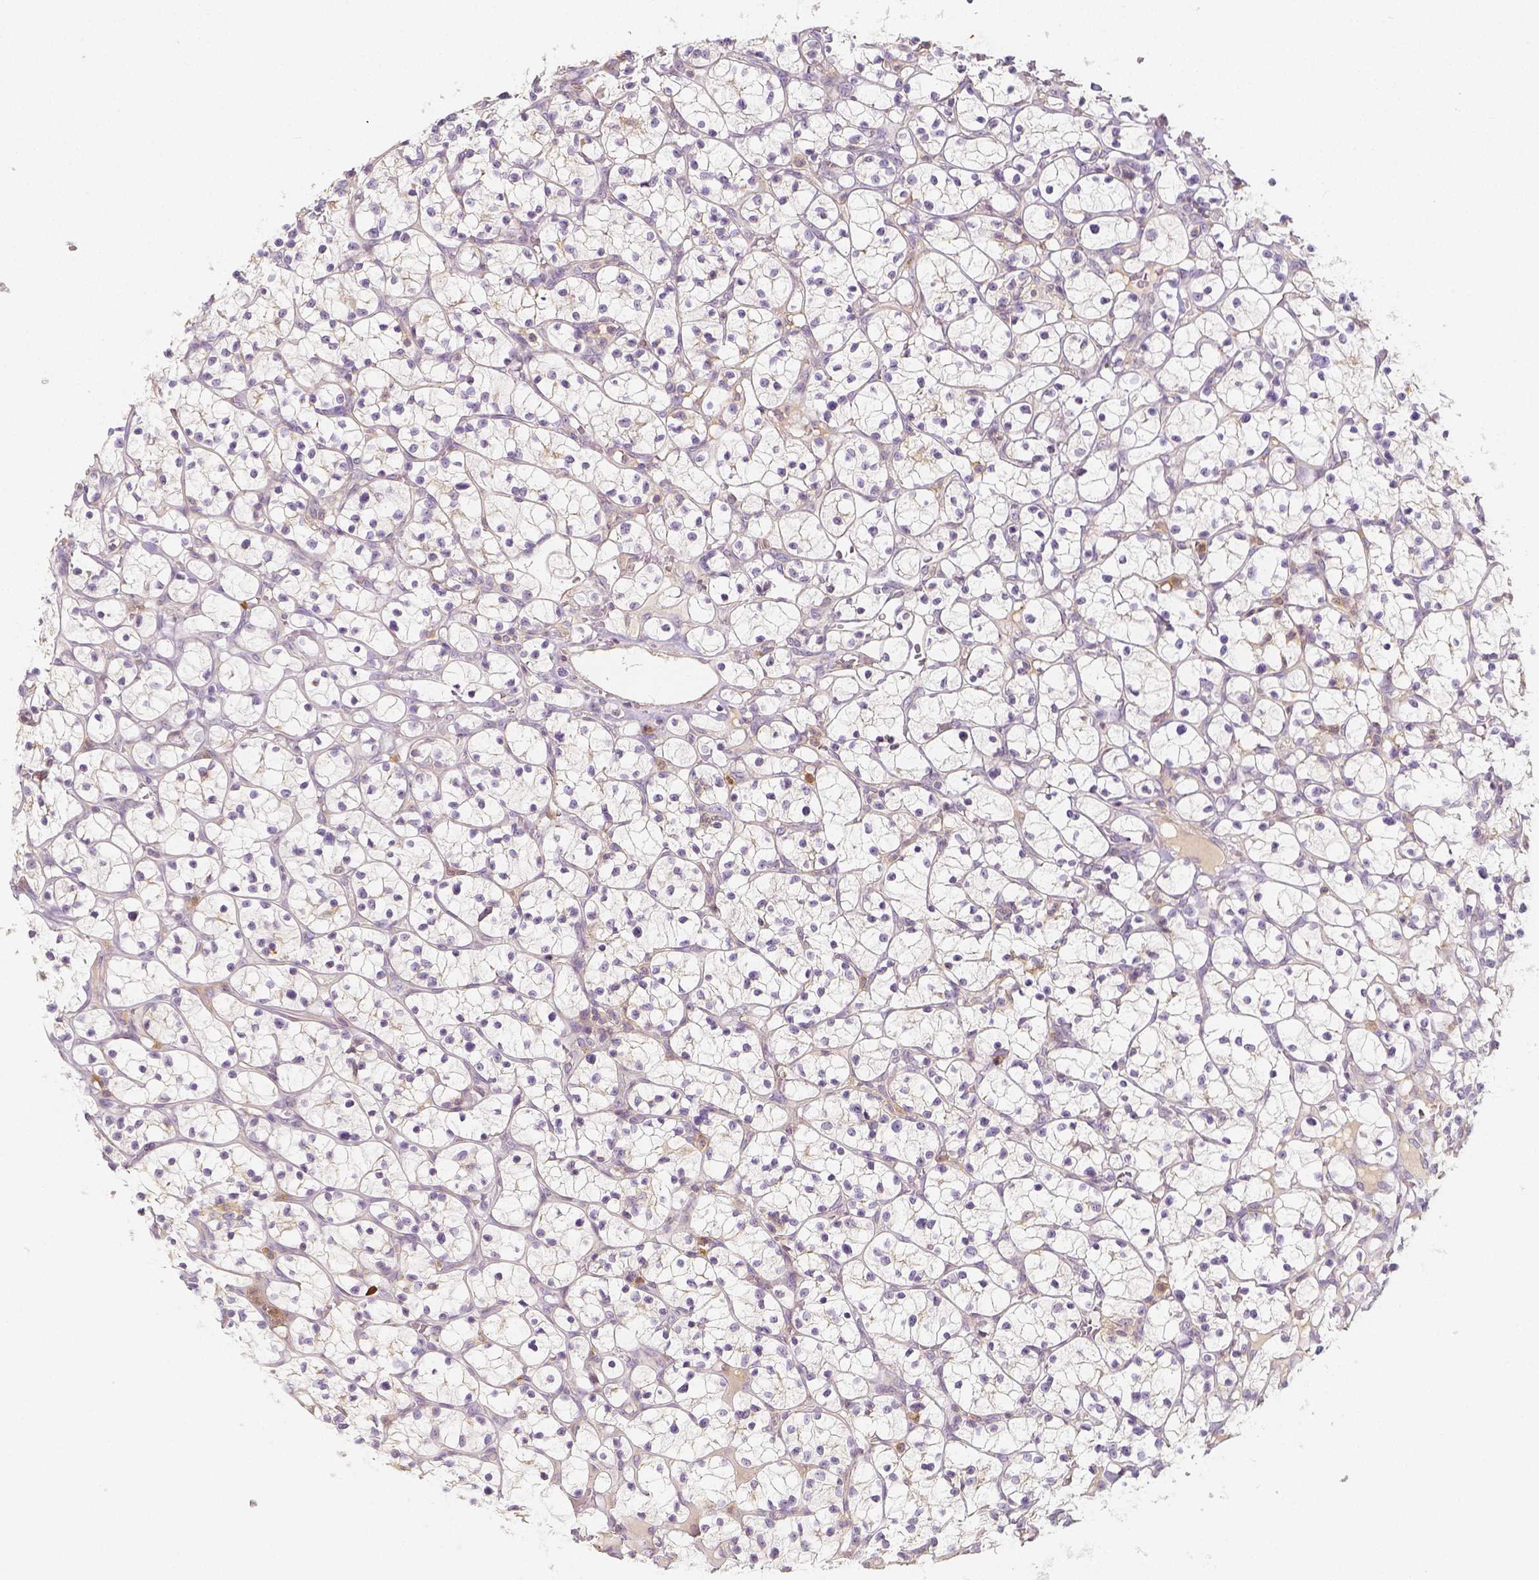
{"staining": {"intensity": "negative", "quantity": "none", "location": "none"}, "tissue": "renal cancer", "cell_type": "Tumor cells", "image_type": "cancer", "snomed": [{"axis": "morphology", "description": "Adenocarcinoma, NOS"}, {"axis": "topography", "description": "Kidney"}], "caption": "An image of human adenocarcinoma (renal) is negative for staining in tumor cells. (DAB (3,3'-diaminobenzidine) IHC visualized using brightfield microscopy, high magnification).", "gene": "PTPRJ", "patient": {"sex": "female", "age": 64}}